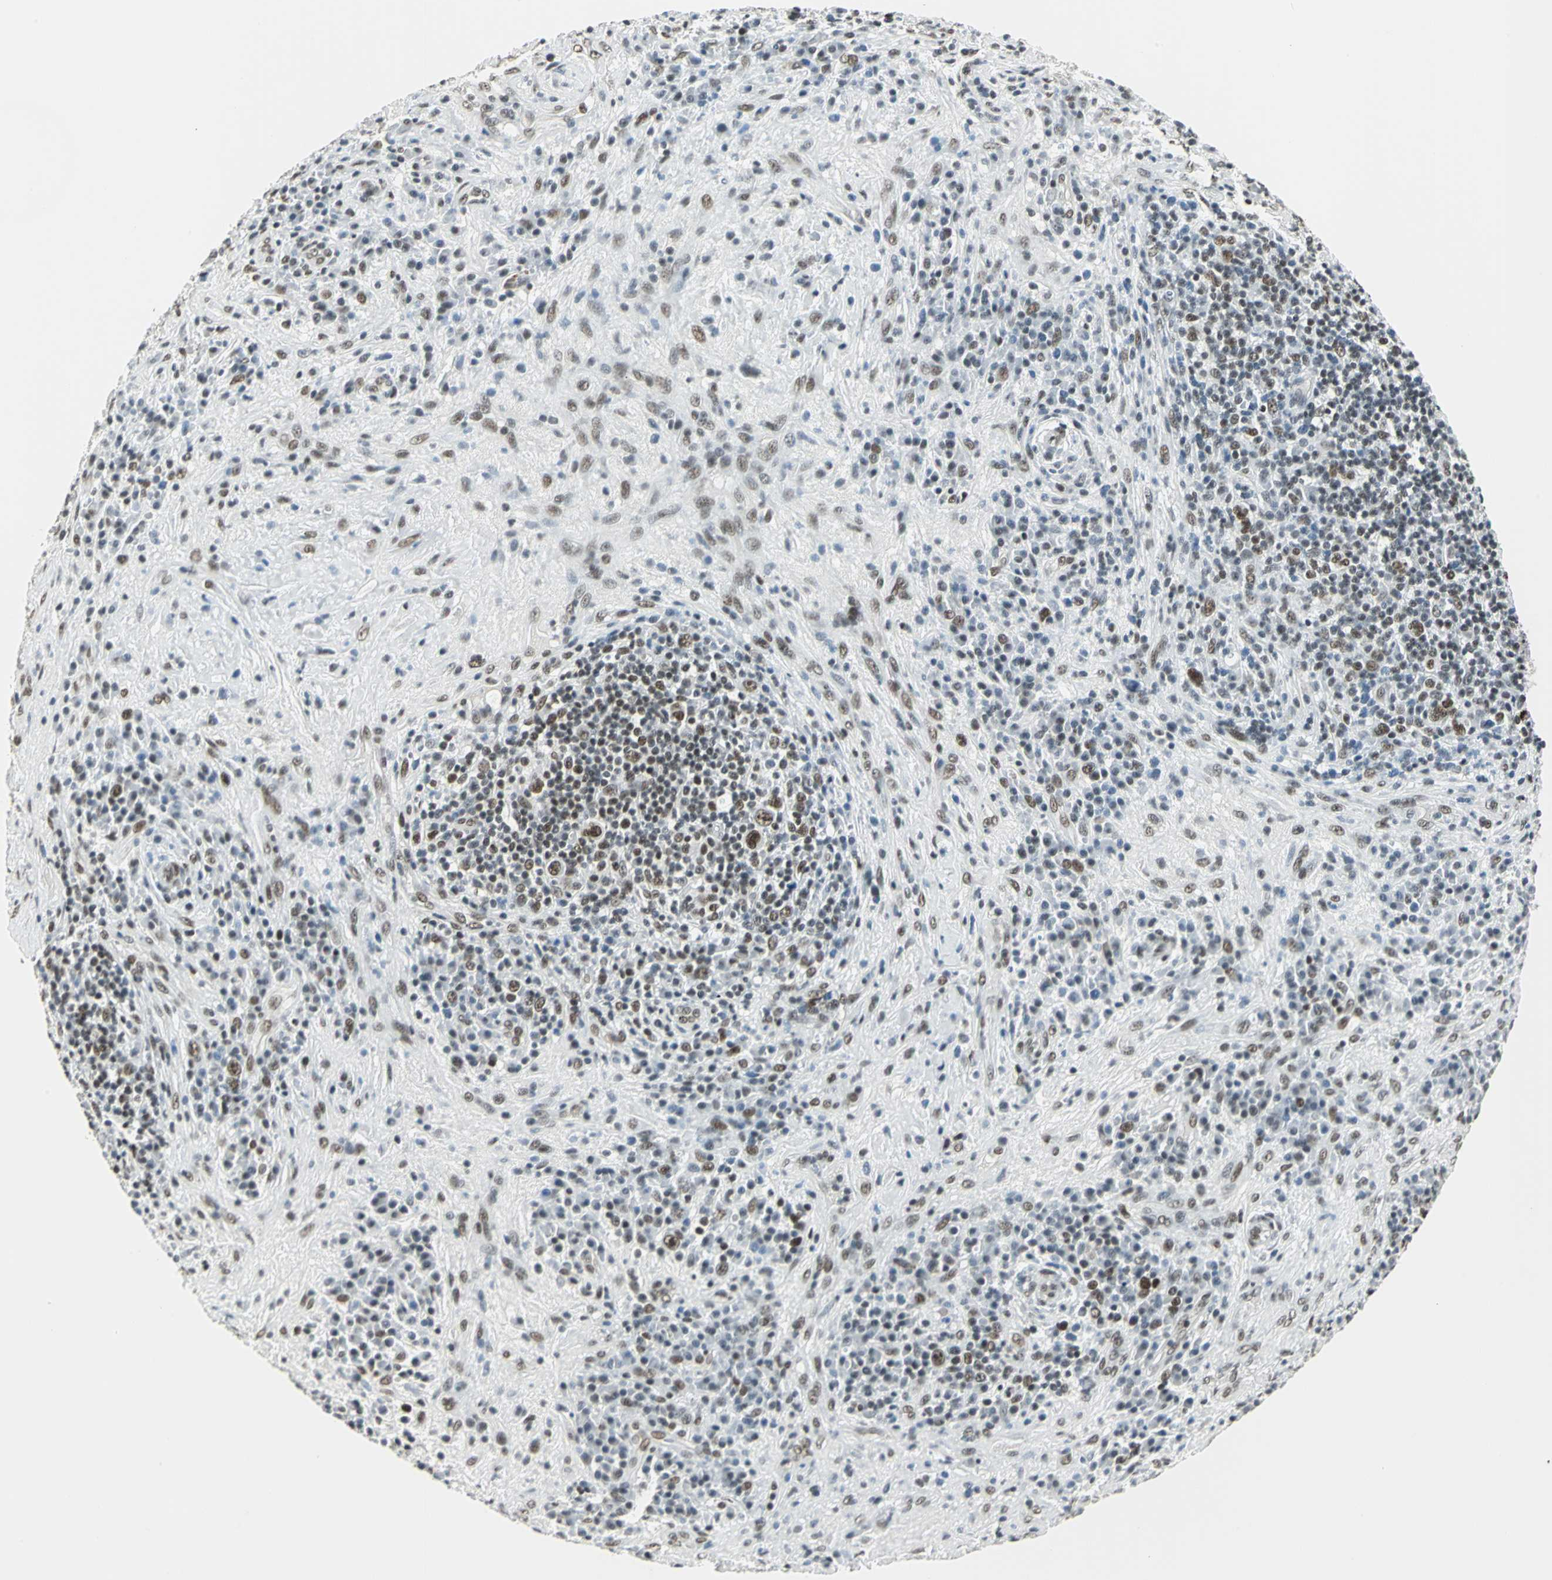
{"staining": {"intensity": "moderate", "quantity": "25%-75%", "location": "nuclear"}, "tissue": "lymphoma", "cell_type": "Tumor cells", "image_type": "cancer", "snomed": [{"axis": "morphology", "description": "Hodgkin's disease, NOS"}, {"axis": "topography", "description": "Lymph node"}], "caption": "Immunohistochemistry (IHC) (DAB) staining of Hodgkin's disease demonstrates moderate nuclear protein expression in about 25%-75% of tumor cells.", "gene": "ADNP", "patient": {"sex": "female", "age": 25}}